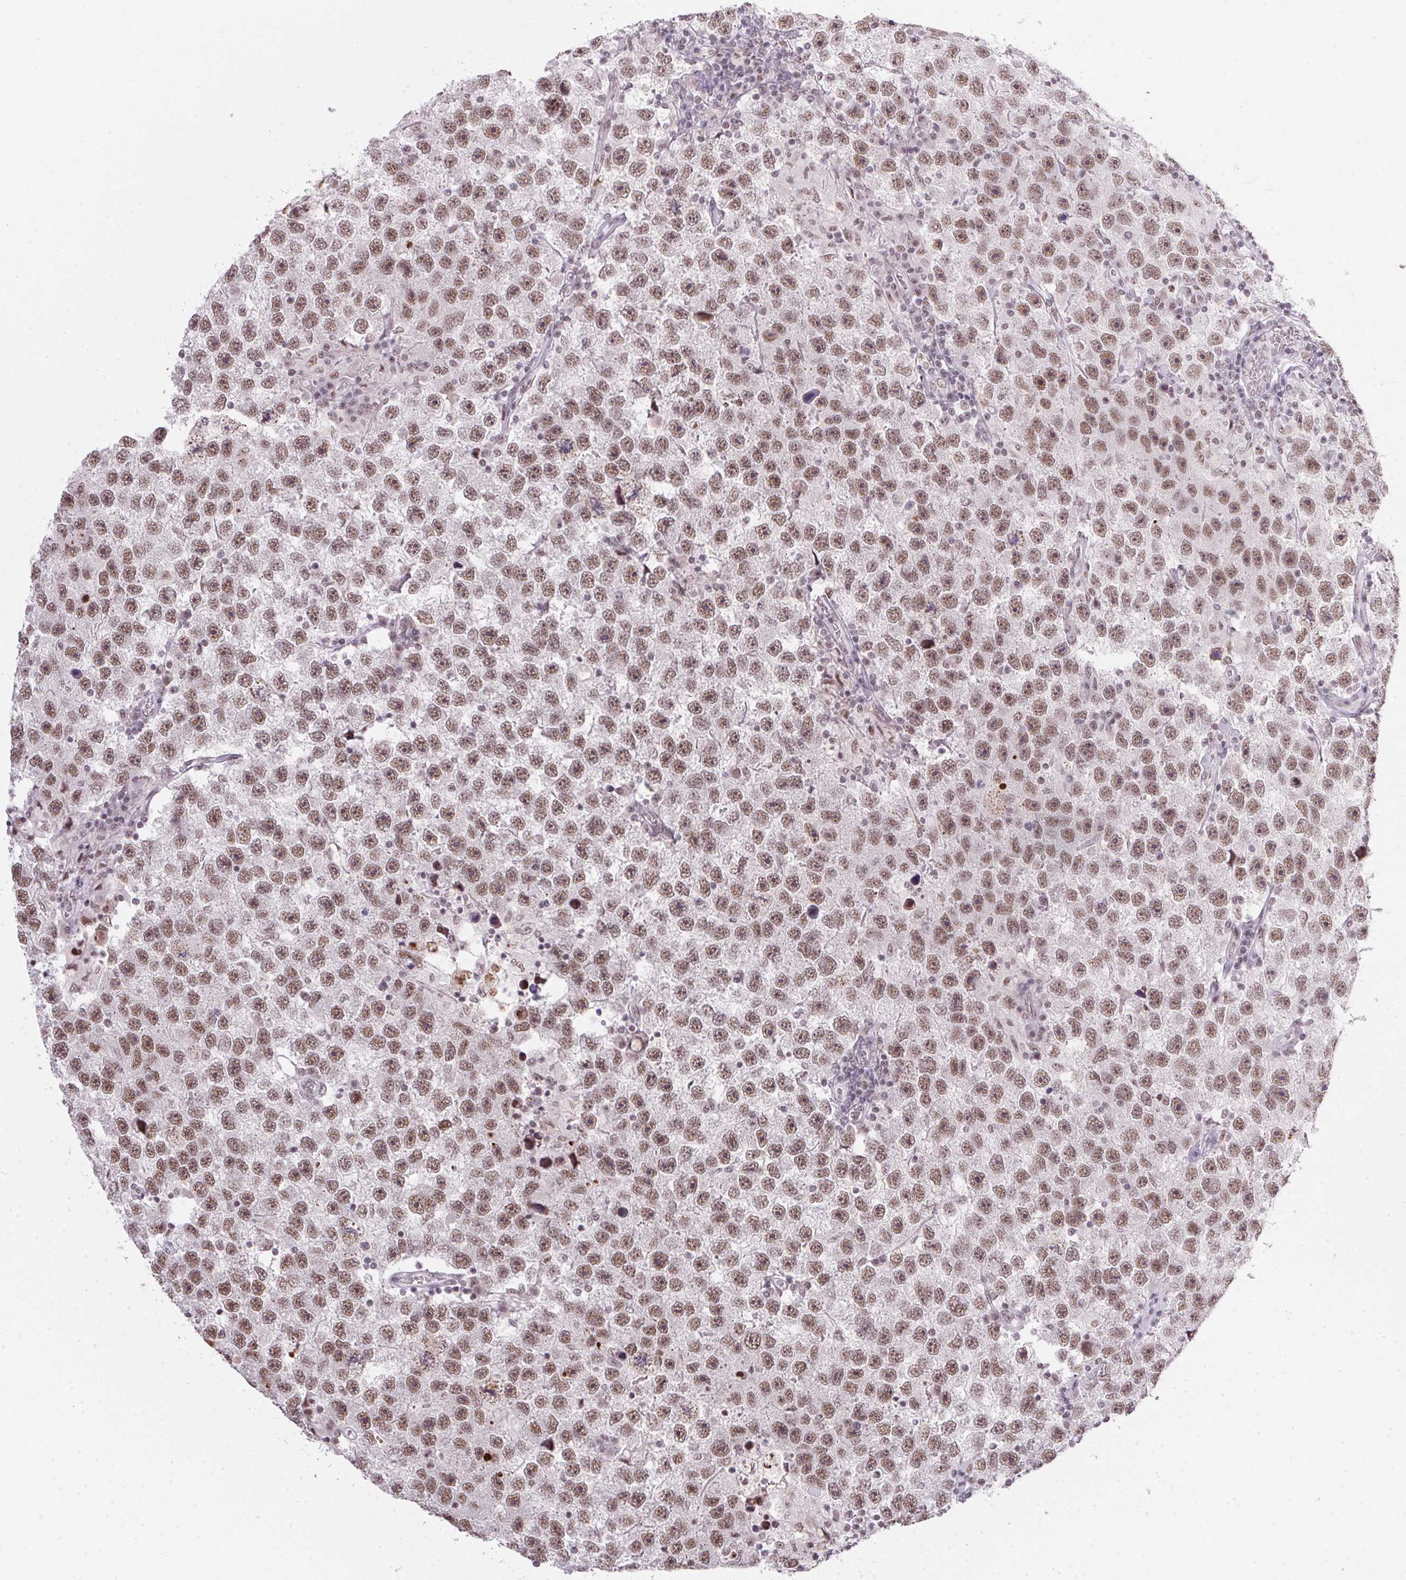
{"staining": {"intensity": "moderate", "quantity": ">75%", "location": "nuclear"}, "tissue": "testis cancer", "cell_type": "Tumor cells", "image_type": "cancer", "snomed": [{"axis": "morphology", "description": "Seminoma, NOS"}, {"axis": "topography", "description": "Testis"}], "caption": "Human seminoma (testis) stained with a brown dye displays moderate nuclear positive expression in about >75% of tumor cells.", "gene": "SRSF7", "patient": {"sex": "male", "age": 26}}